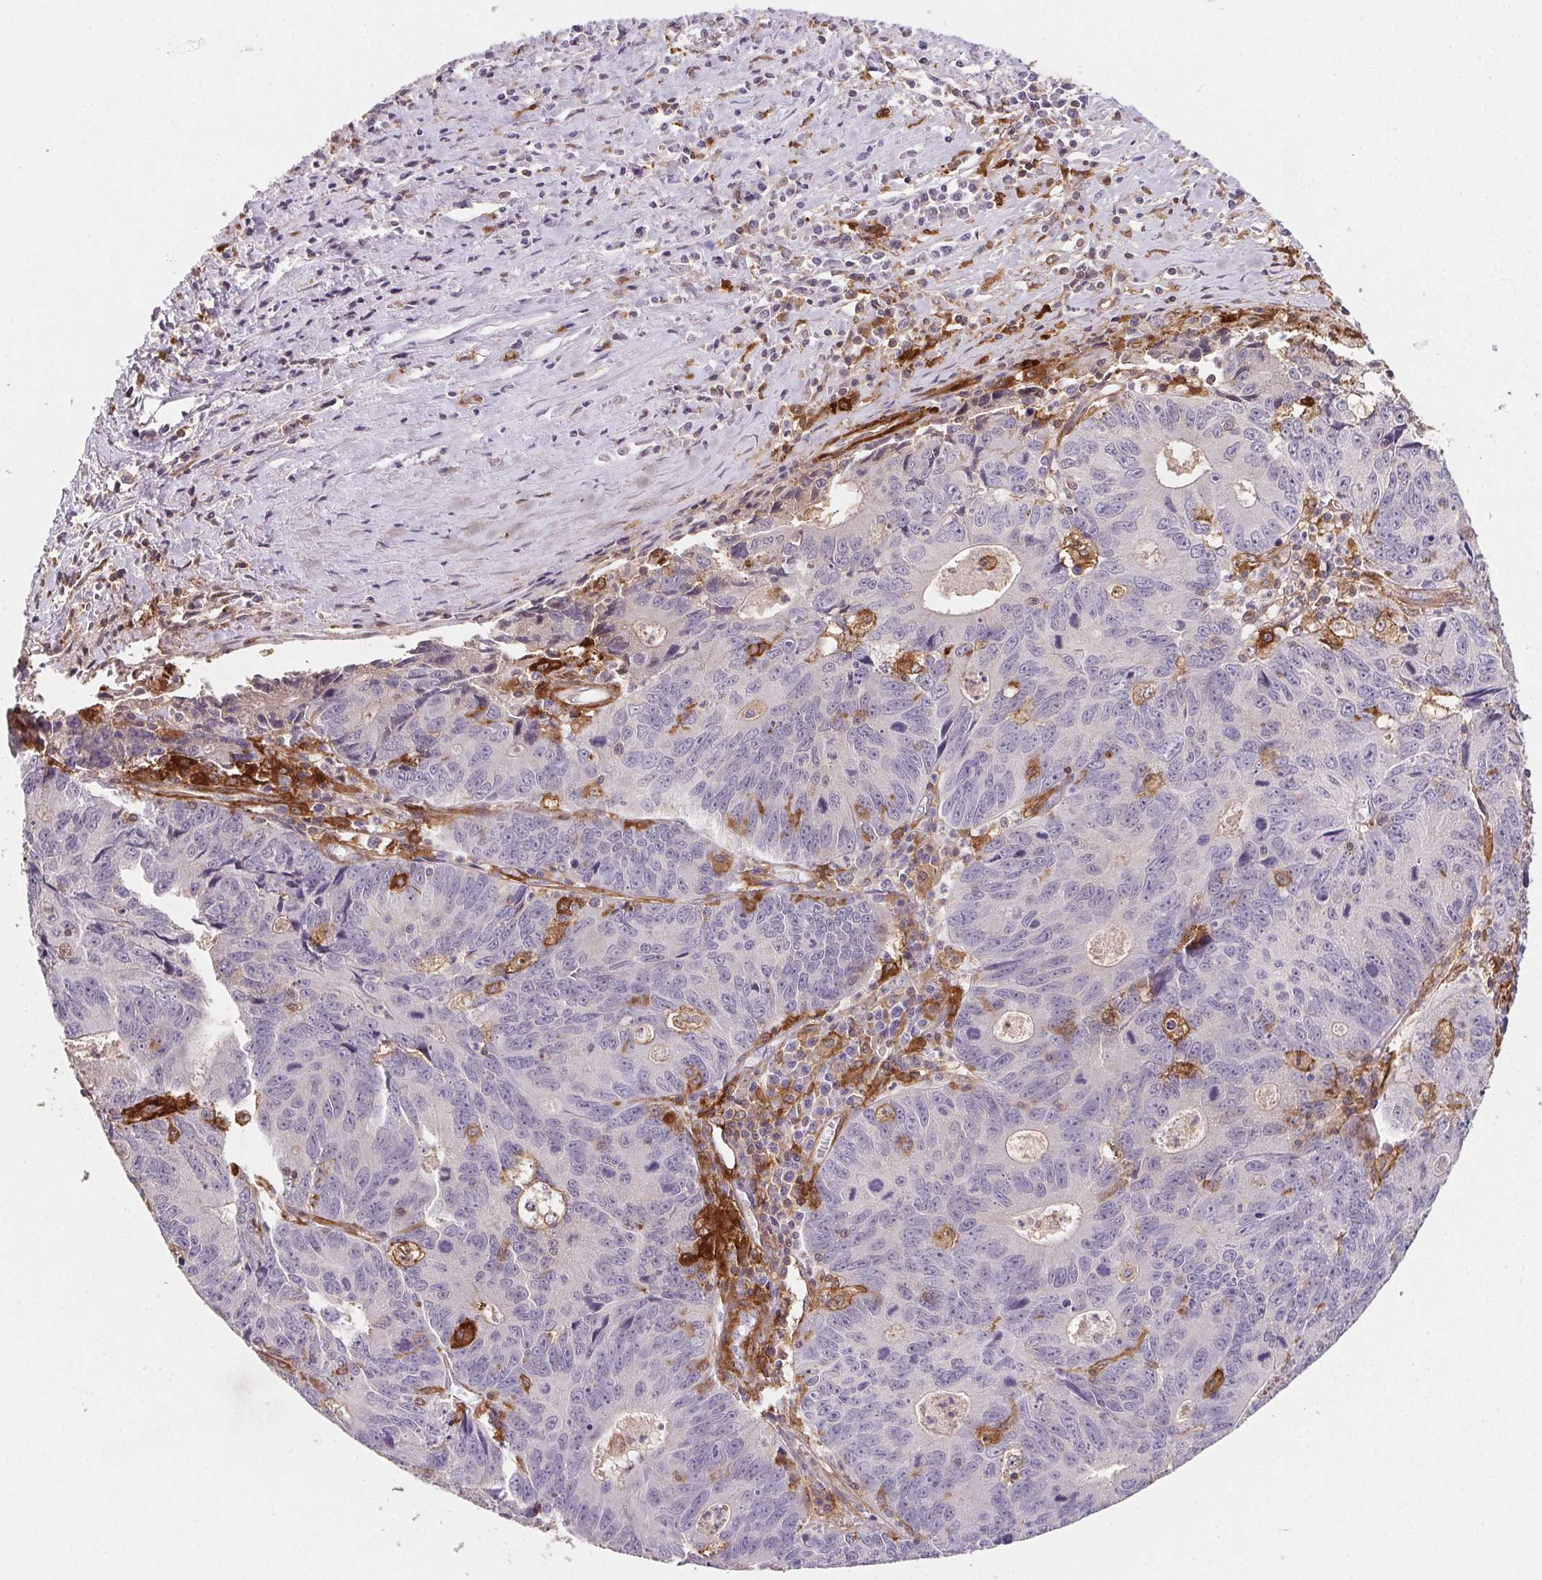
{"staining": {"intensity": "negative", "quantity": "none", "location": "none"}, "tissue": "liver cancer", "cell_type": "Tumor cells", "image_type": "cancer", "snomed": [{"axis": "morphology", "description": "Cholangiocarcinoma"}, {"axis": "topography", "description": "Liver"}], "caption": "High power microscopy photomicrograph of an IHC photomicrograph of liver cholangiocarcinoma, revealing no significant staining in tumor cells. The staining is performed using DAB (3,3'-diaminobenzidine) brown chromogen with nuclei counter-stained in using hematoxylin.", "gene": "GBP1", "patient": {"sex": "male", "age": 65}}